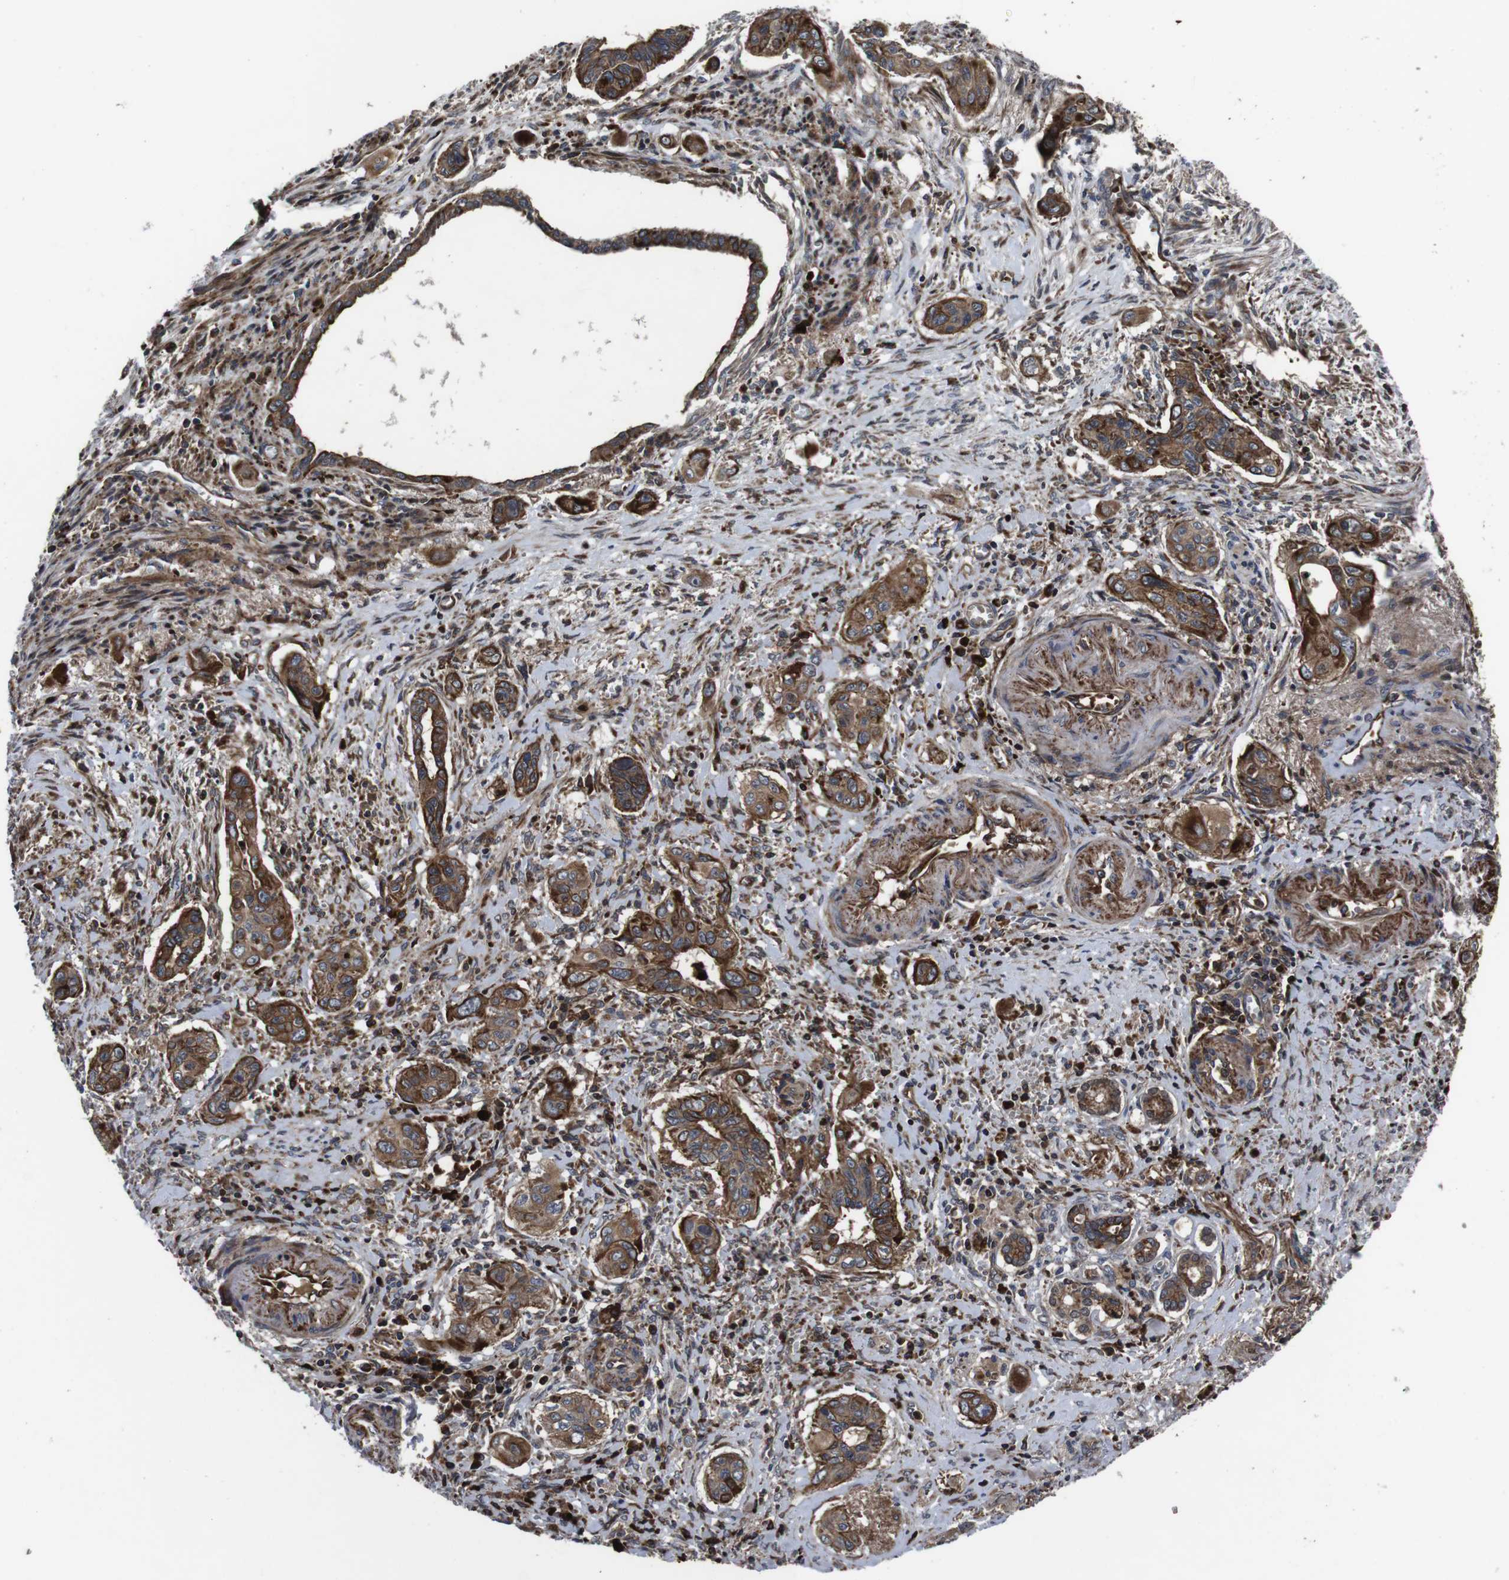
{"staining": {"intensity": "strong", "quantity": ">75%", "location": "cytoplasmic/membranous"}, "tissue": "pancreatic cancer", "cell_type": "Tumor cells", "image_type": "cancer", "snomed": [{"axis": "morphology", "description": "Adenocarcinoma, NOS"}, {"axis": "topography", "description": "Pancreas"}], "caption": "A brown stain shows strong cytoplasmic/membranous staining of a protein in human pancreatic cancer (adenocarcinoma) tumor cells.", "gene": "SMYD3", "patient": {"sex": "male", "age": 77}}